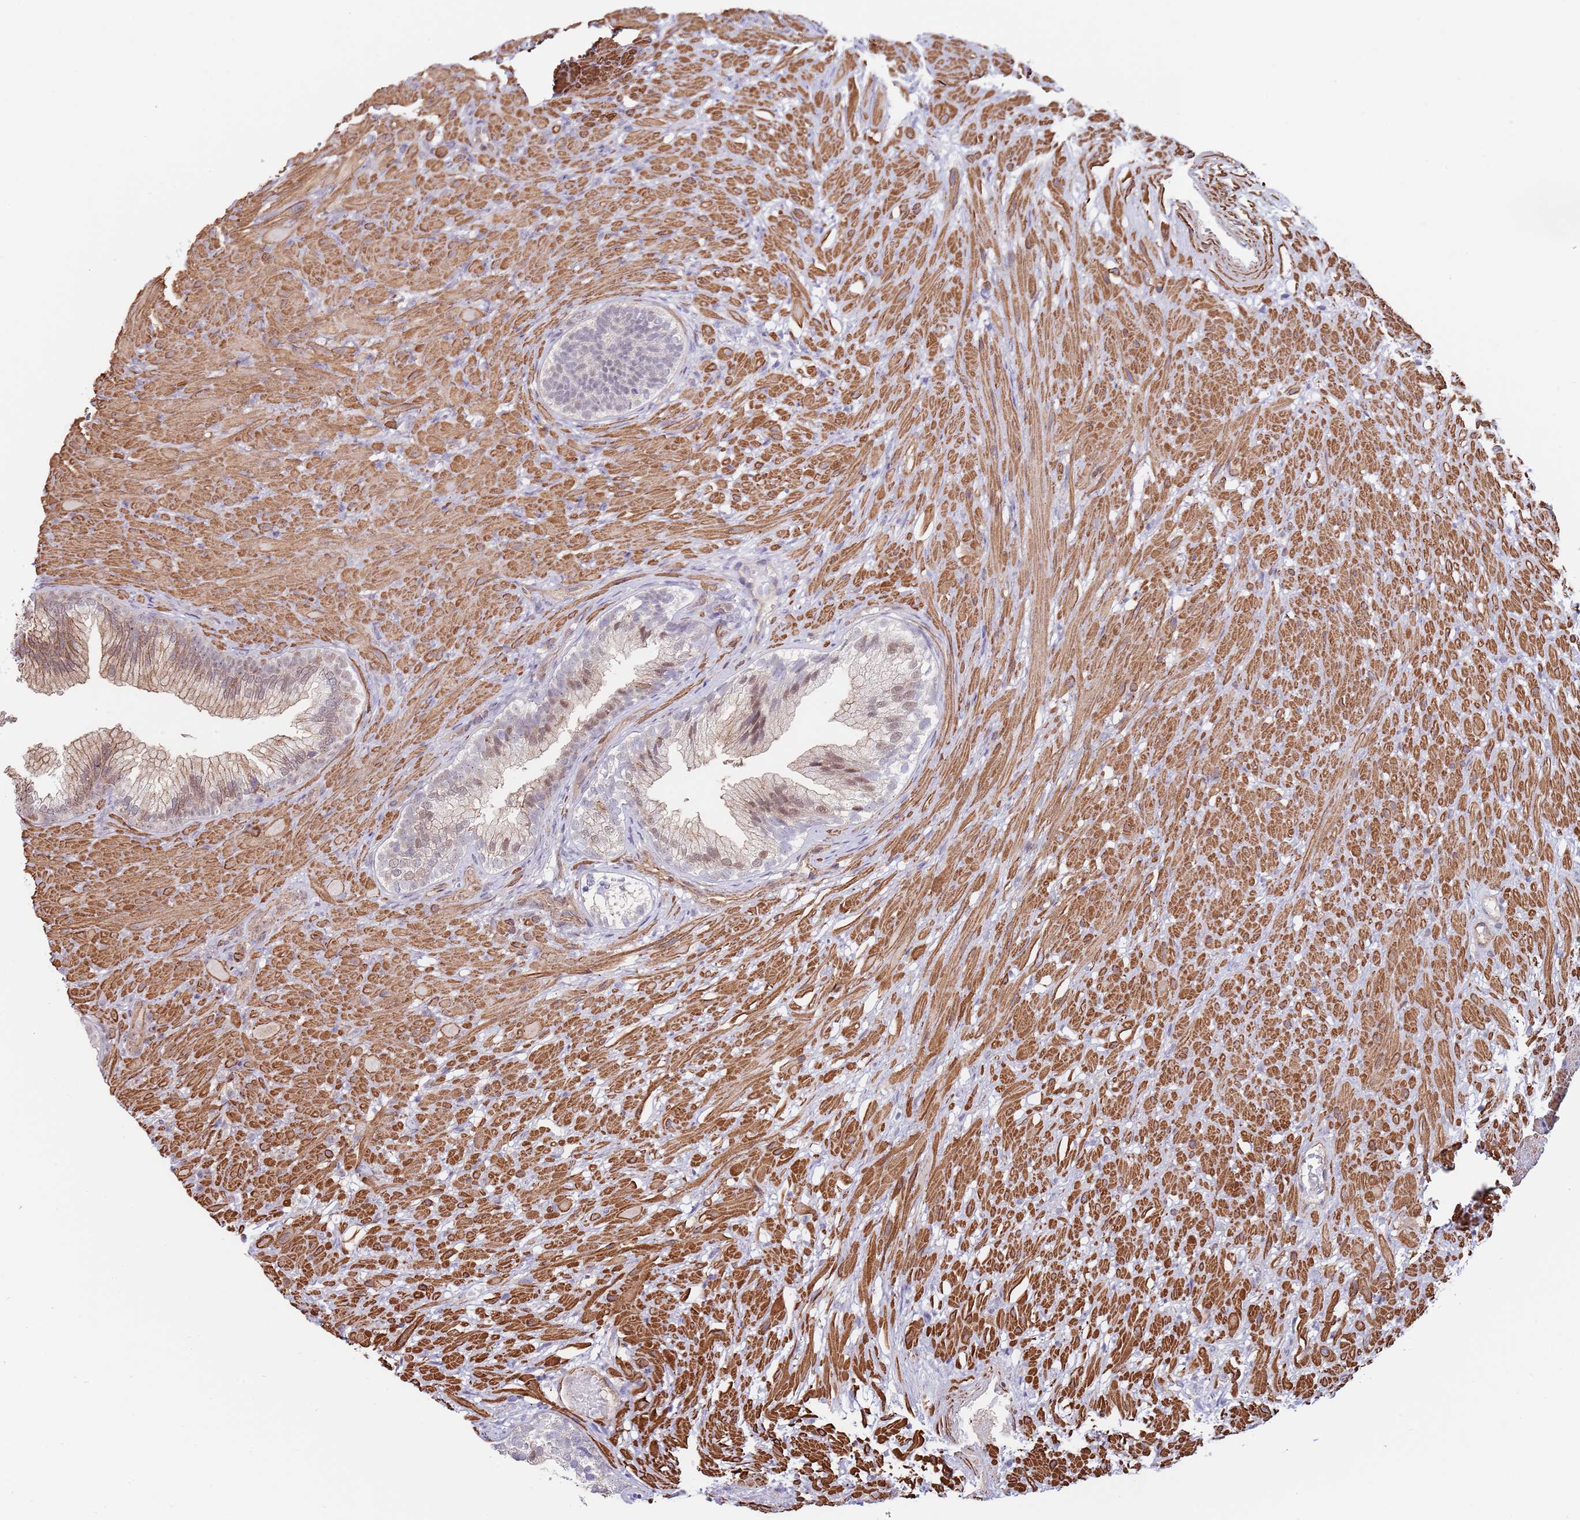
{"staining": {"intensity": "moderate", "quantity": ">75%", "location": "cytoplasmic/membranous,nuclear"}, "tissue": "prostate", "cell_type": "Glandular cells", "image_type": "normal", "snomed": [{"axis": "morphology", "description": "Normal tissue, NOS"}, {"axis": "topography", "description": "Prostate"}], "caption": "This histopathology image demonstrates benign prostate stained with IHC to label a protein in brown. The cytoplasmic/membranous,nuclear of glandular cells show moderate positivity for the protein. Nuclei are counter-stained blue.", "gene": "BPNT1", "patient": {"sex": "male", "age": 76}}